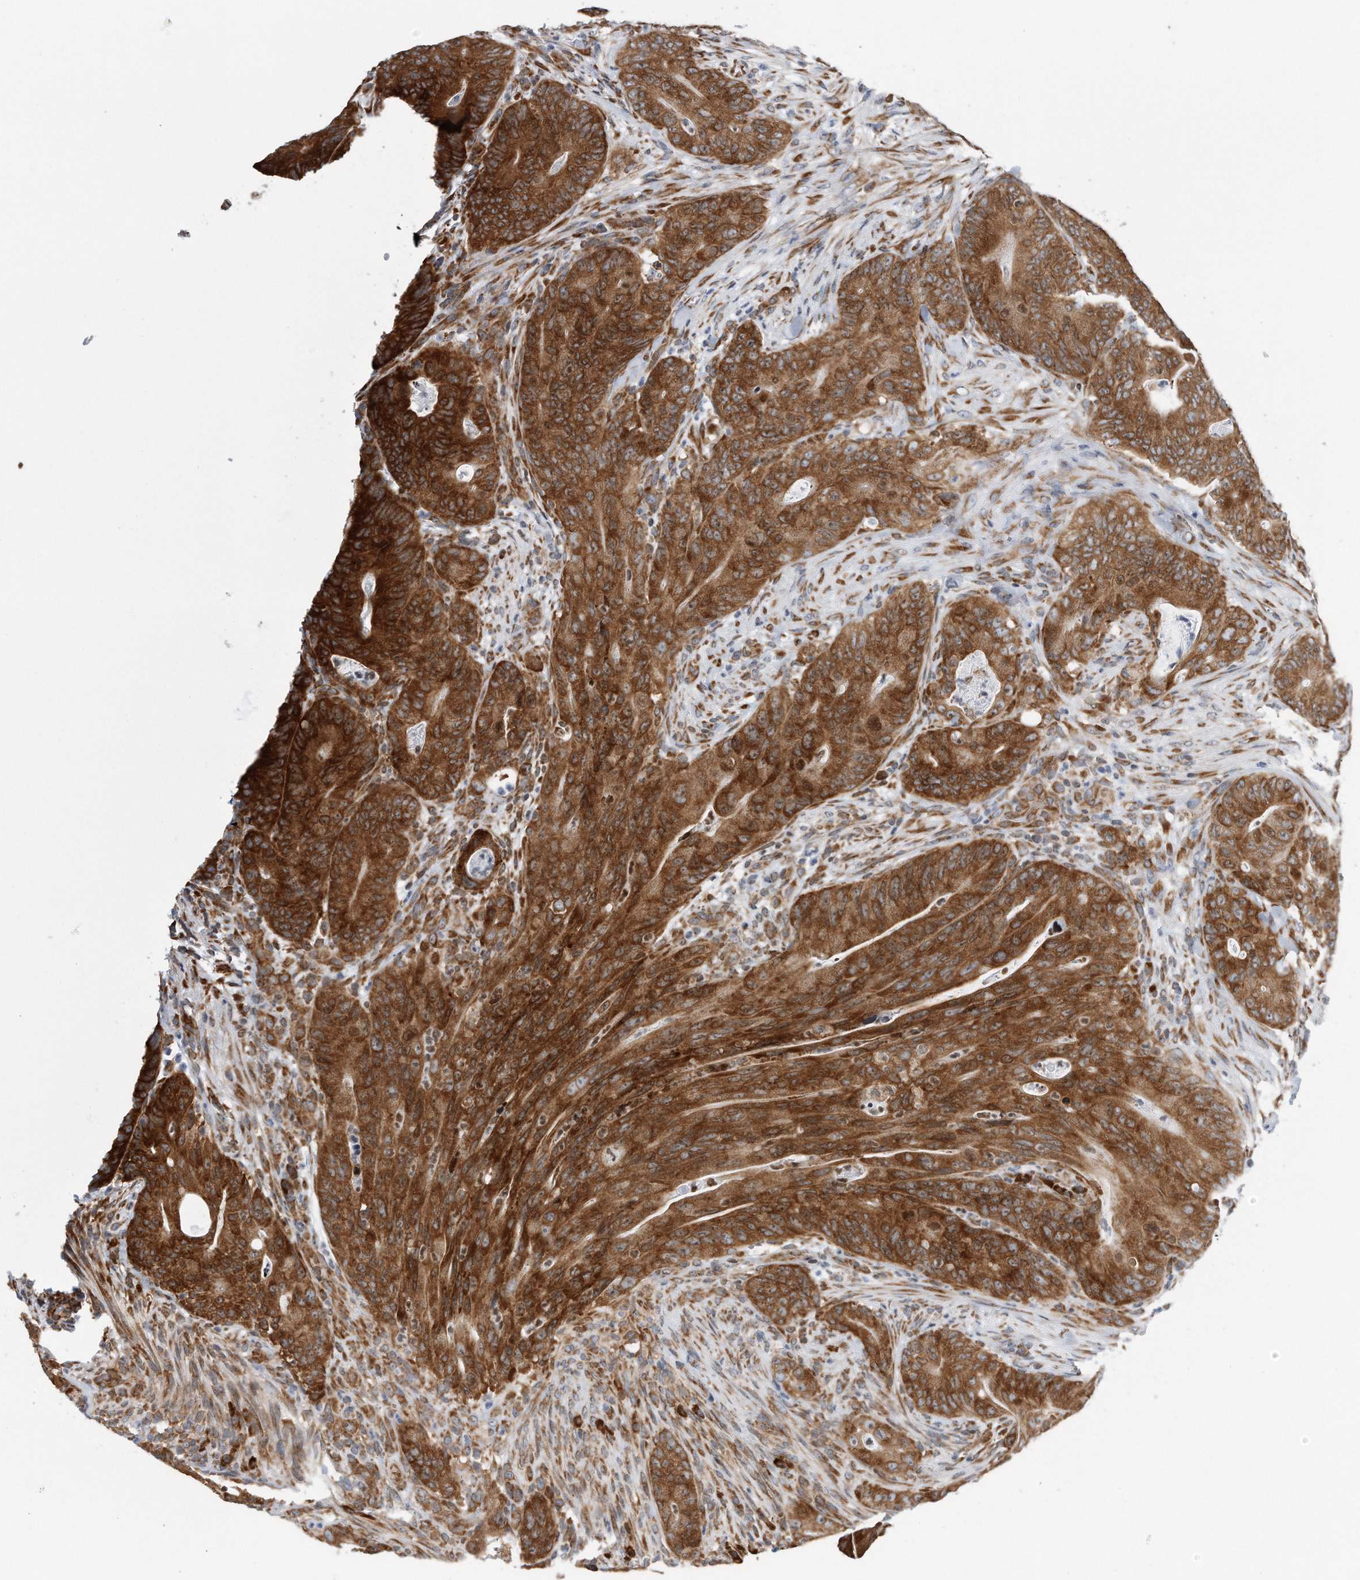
{"staining": {"intensity": "strong", "quantity": ">75%", "location": "cytoplasmic/membranous"}, "tissue": "colorectal cancer", "cell_type": "Tumor cells", "image_type": "cancer", "snomed": [{"axis": "morphology", "description": "Normal tissue, NOS"}, {"axis": "topography", "description": "Colon"}], "caption": "About >75% of tumor cells in human colorectal cancer reveal strong cytoplasmic/membranous protein positivity as visualized by brown immunohistochemical staining.", "gene": "RPL26L1", "patient": {"sex": "female", "age": 82}}